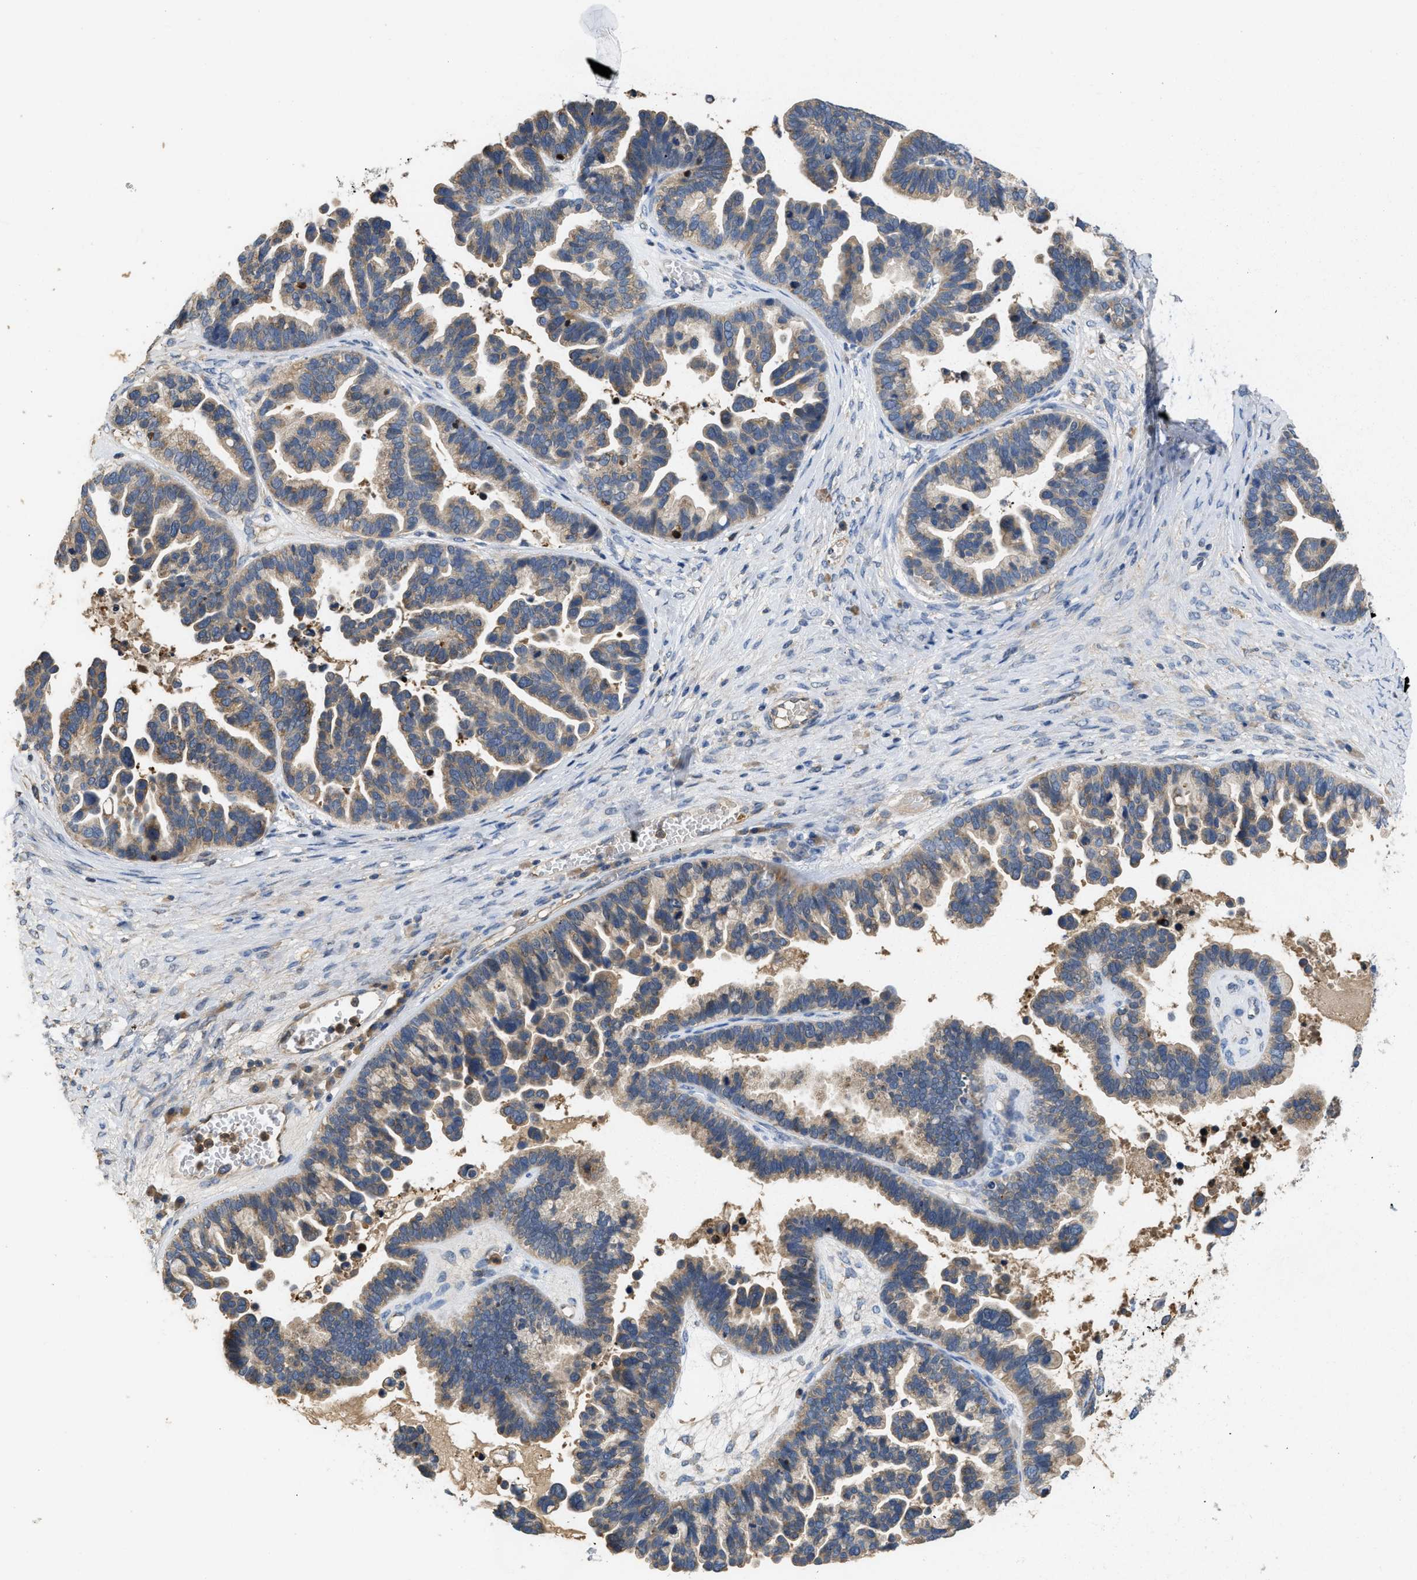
{"staining": {"intensity": "weak", "quantity": ">75%", "location": "cytoplasmic/membranous"}, "tissue": "ovarian cancer", "cell_type": "Tumor cells", "image_type": "cancer", "snomed": [{"axis": "morphology", "description": "Cystadenocarcinoma, serous, NOS"}, {"axis": "topography", "description": "Ovary"}], "caption": "An image of human serous cystadenocarcinoma (ovarian) stained for a protein exhibits weak cytoplasmic/membranous brown staining in tumor cells. (DAB (3,3'-diaminobenzidine) IHC, brown staining for protein, blue staining for nuclei).", "gene": "RNF216", "patient": {"sex": "female", "age": 56}}